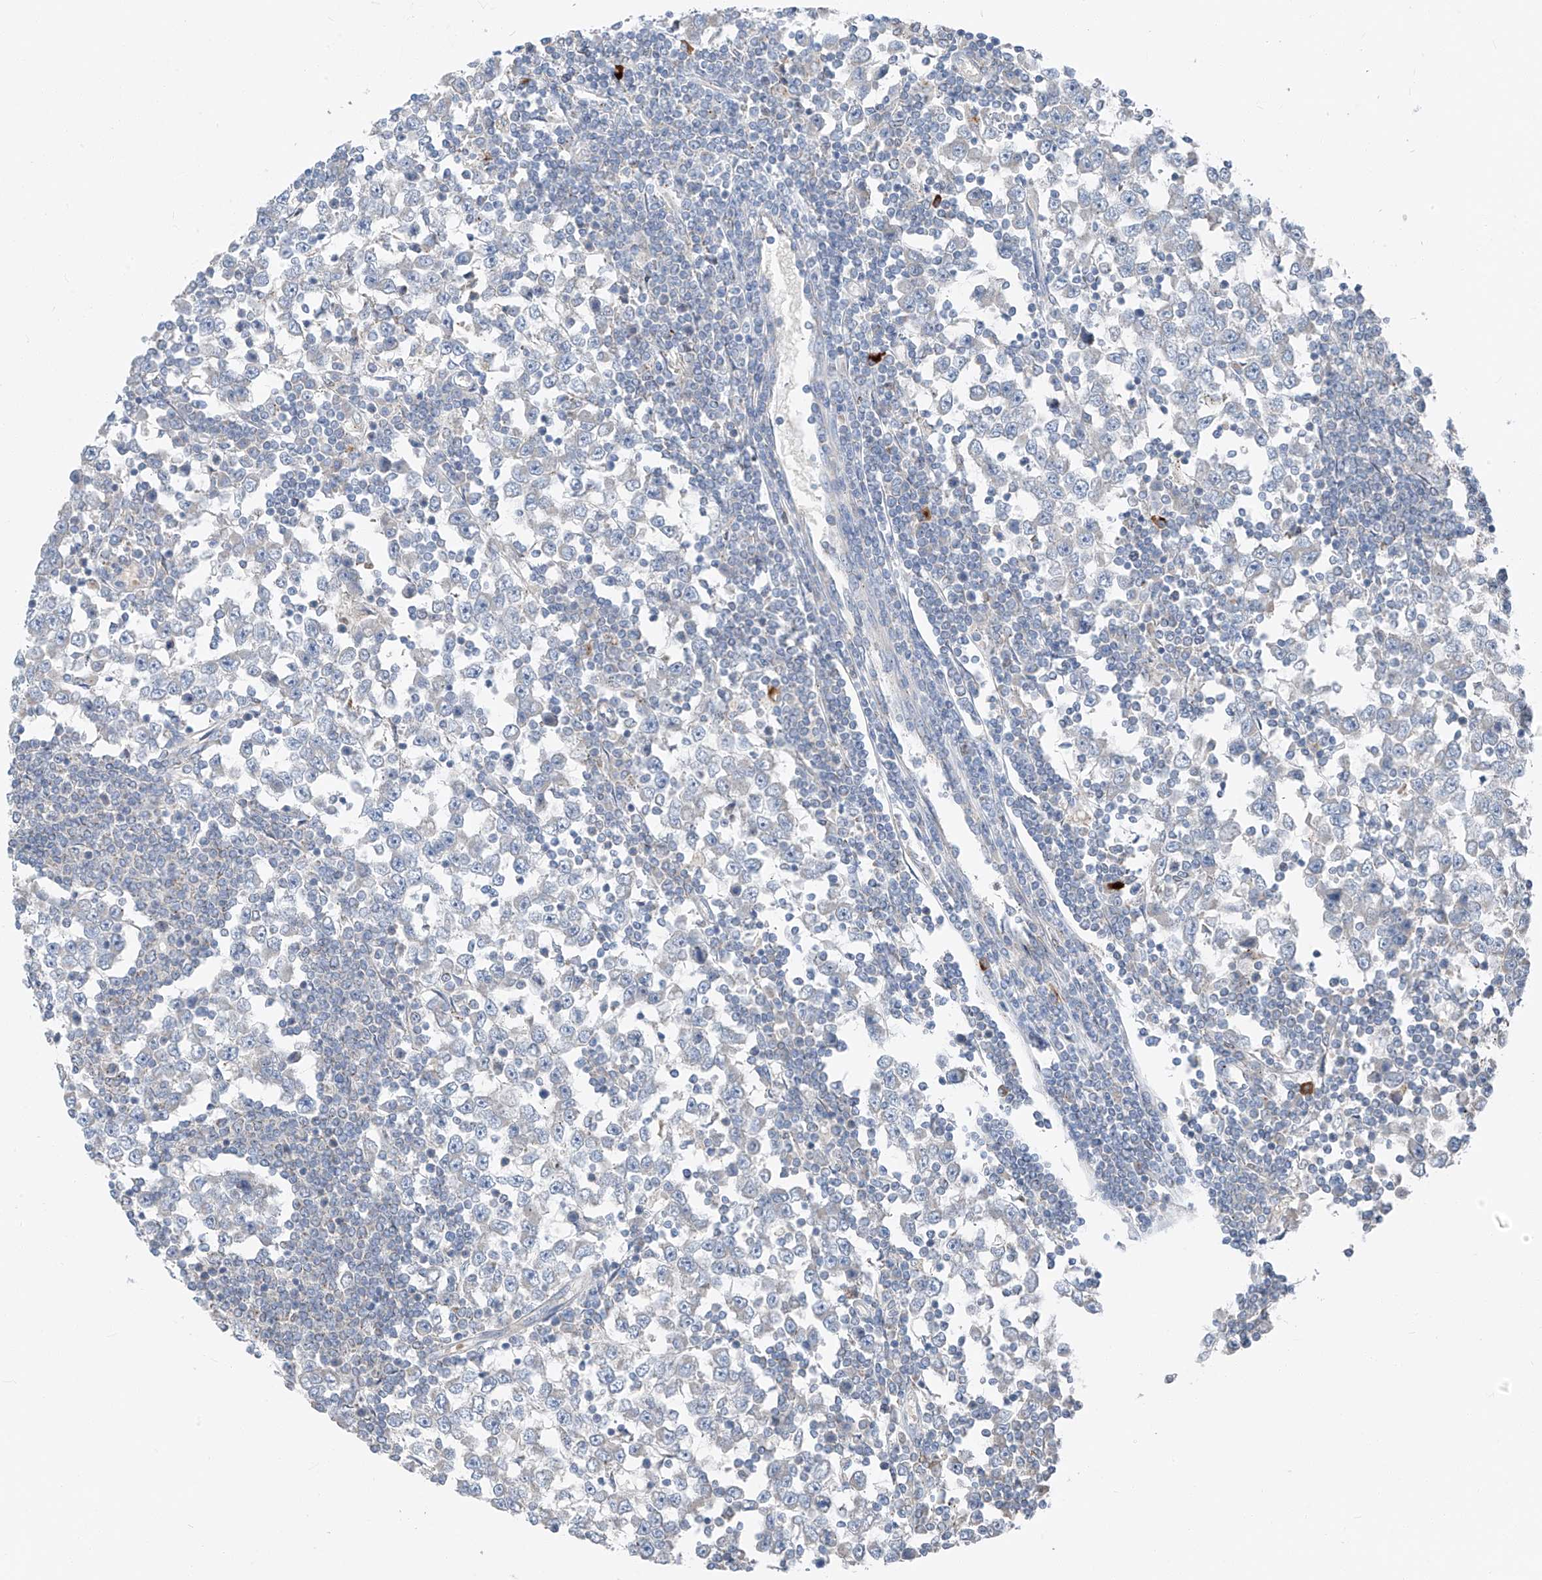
{"staining": {"intensity": "negative", "quantity": "none", "location": "none"}, "tissue": "testis cancer", "cell_type": "Tumor cells", "image_type": "cancer", "snomed": [{"axis": "morphology", "description": "Seminoma, NOS"}, {"axis": "topography", "description": "Testis"}], "caption": "Tumor cells show no significant protein staining in testis seminoma. The staining was performed using DAB (3,3'-diaminobenzidine) to visualize the protein expression in brown, while the nuclei were stained in blue with hematoxylin (Magnification: 20x).", "gene": "CHMP2B", "patient": {"sex": "male", "age": 65}}